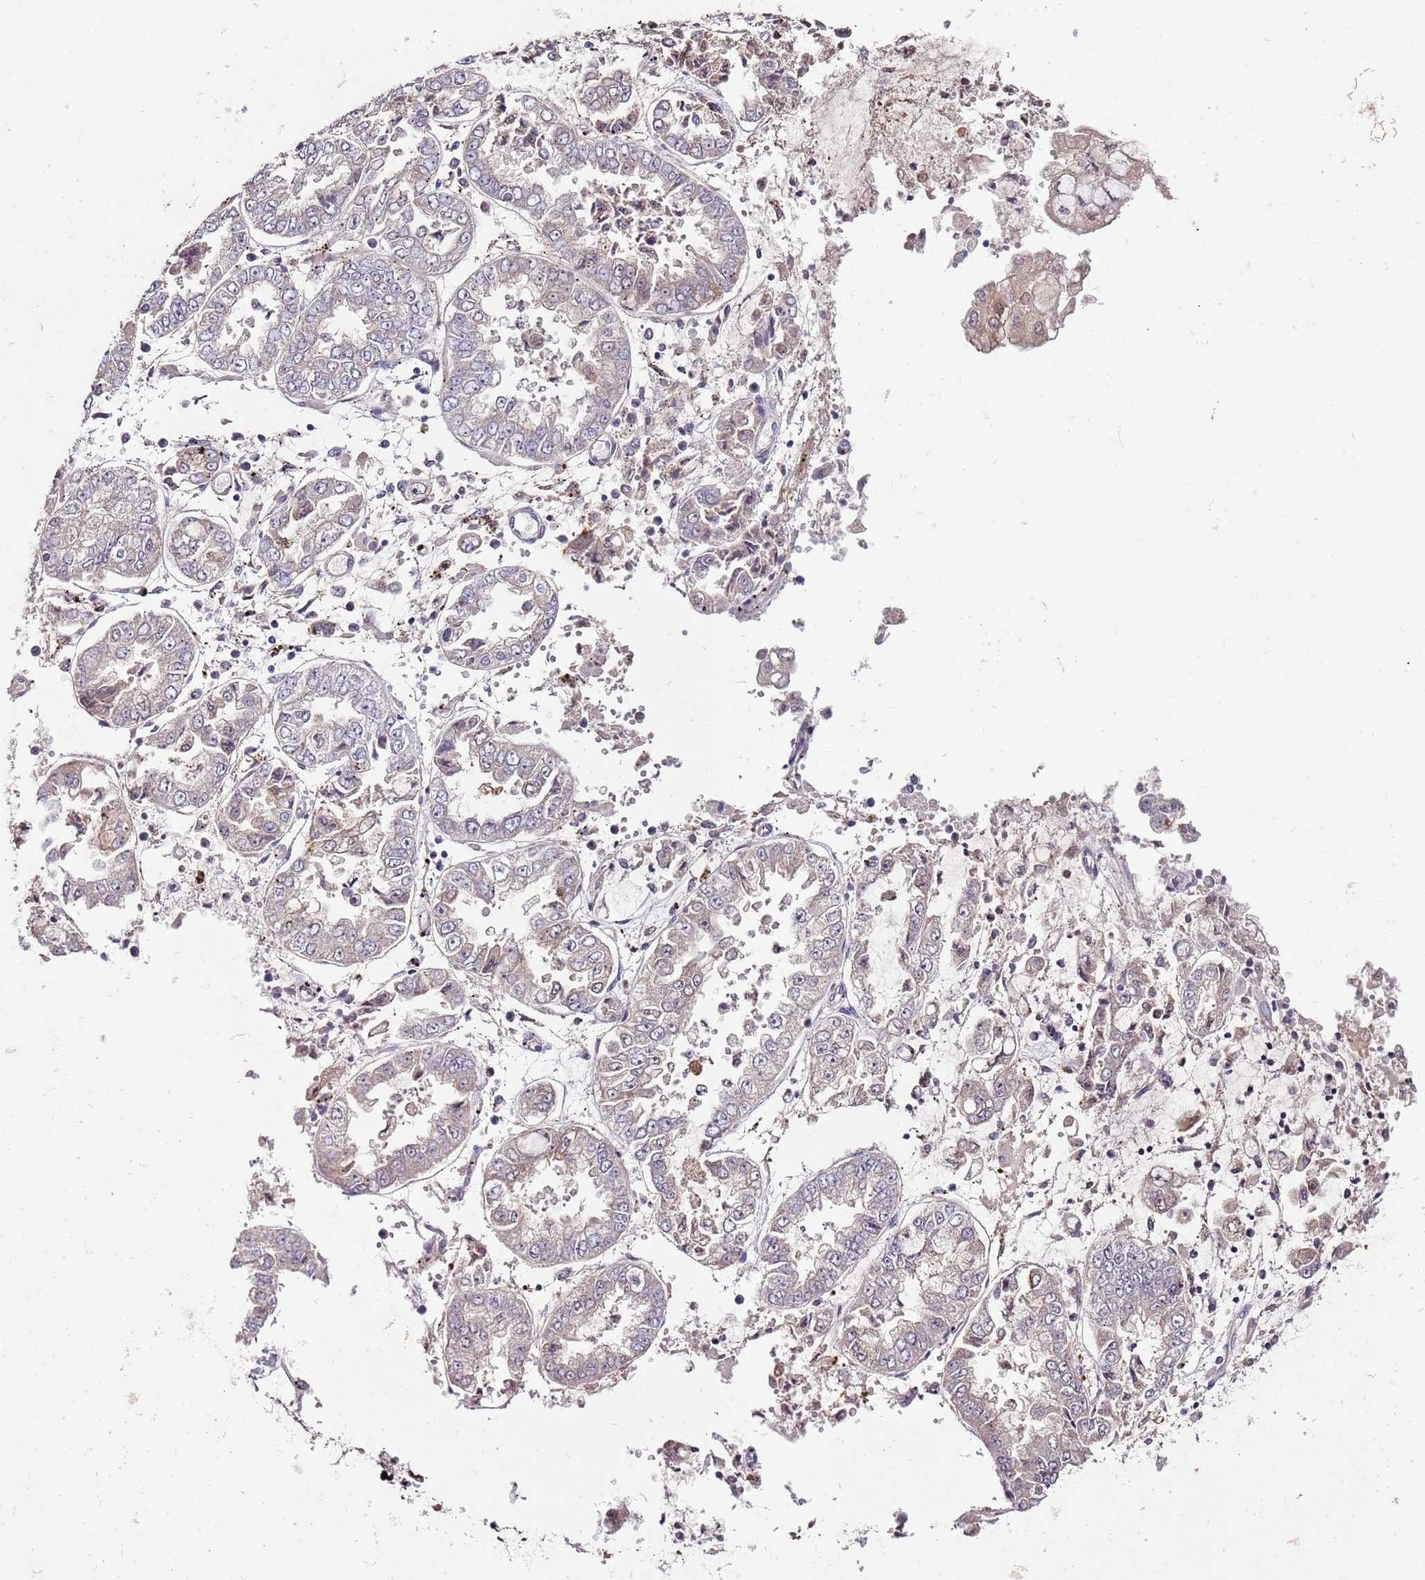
{"staining": {"intensity": "negative", "quantity": "none", "location": "none"}, "tissue": "stomach cancer", "cell_type": "Tumor cells", "image_type": "cancer", "snomed": [{"axis": "morphology", "description": "Adenocarcinoma, NOS"}, {"axis": "topography", "description": "Stomach"}], "caption": "Protein analysis of stomach adenocarcinoma displays no significant expression in tumor cells.", "gene": "NRDE2", "patient": {"sex": "male", "age": 76}}